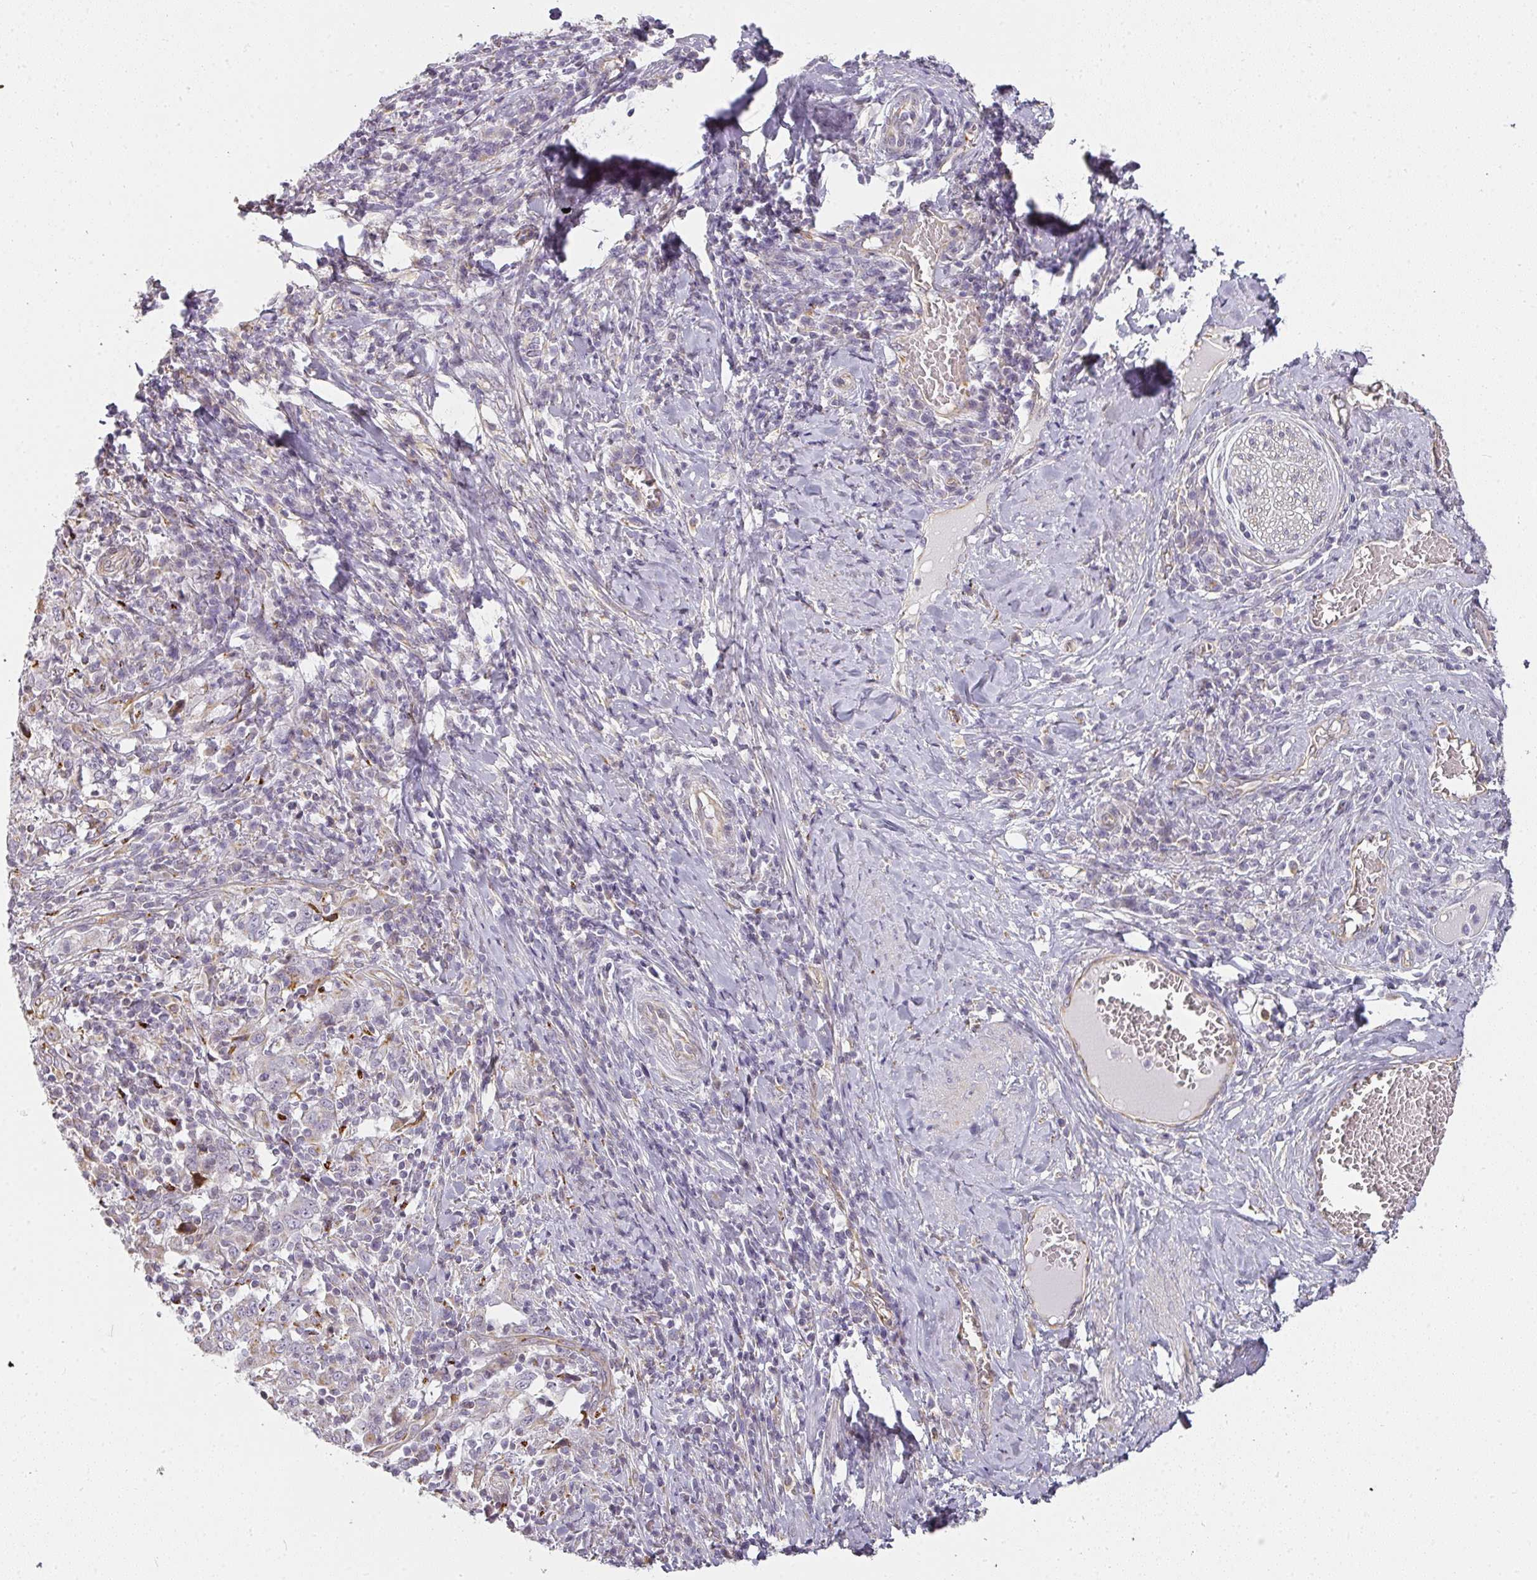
{"staining": {"intensity": "negative", "quantity": "none", "location": "none"}, "tissue": "cervical cancer", "cell_type": "Tumor cells", "image_type": "cancer", "snomed": [{"axis": "morphology", "description": "Squamous cell carcinoma, NOS"}, {"axis": "topography", "description": "Cervix"}], "caption": "Tumor cells are negative for protein expression in human squamous cell carcinoma (cervical). Brightfield microscopy of IHC stained with DAB (brown) and hematoxylin (blue), captured at high magnification.", "gene": "ATP8B2", "patient": {"sex": "female", "age": 46}}